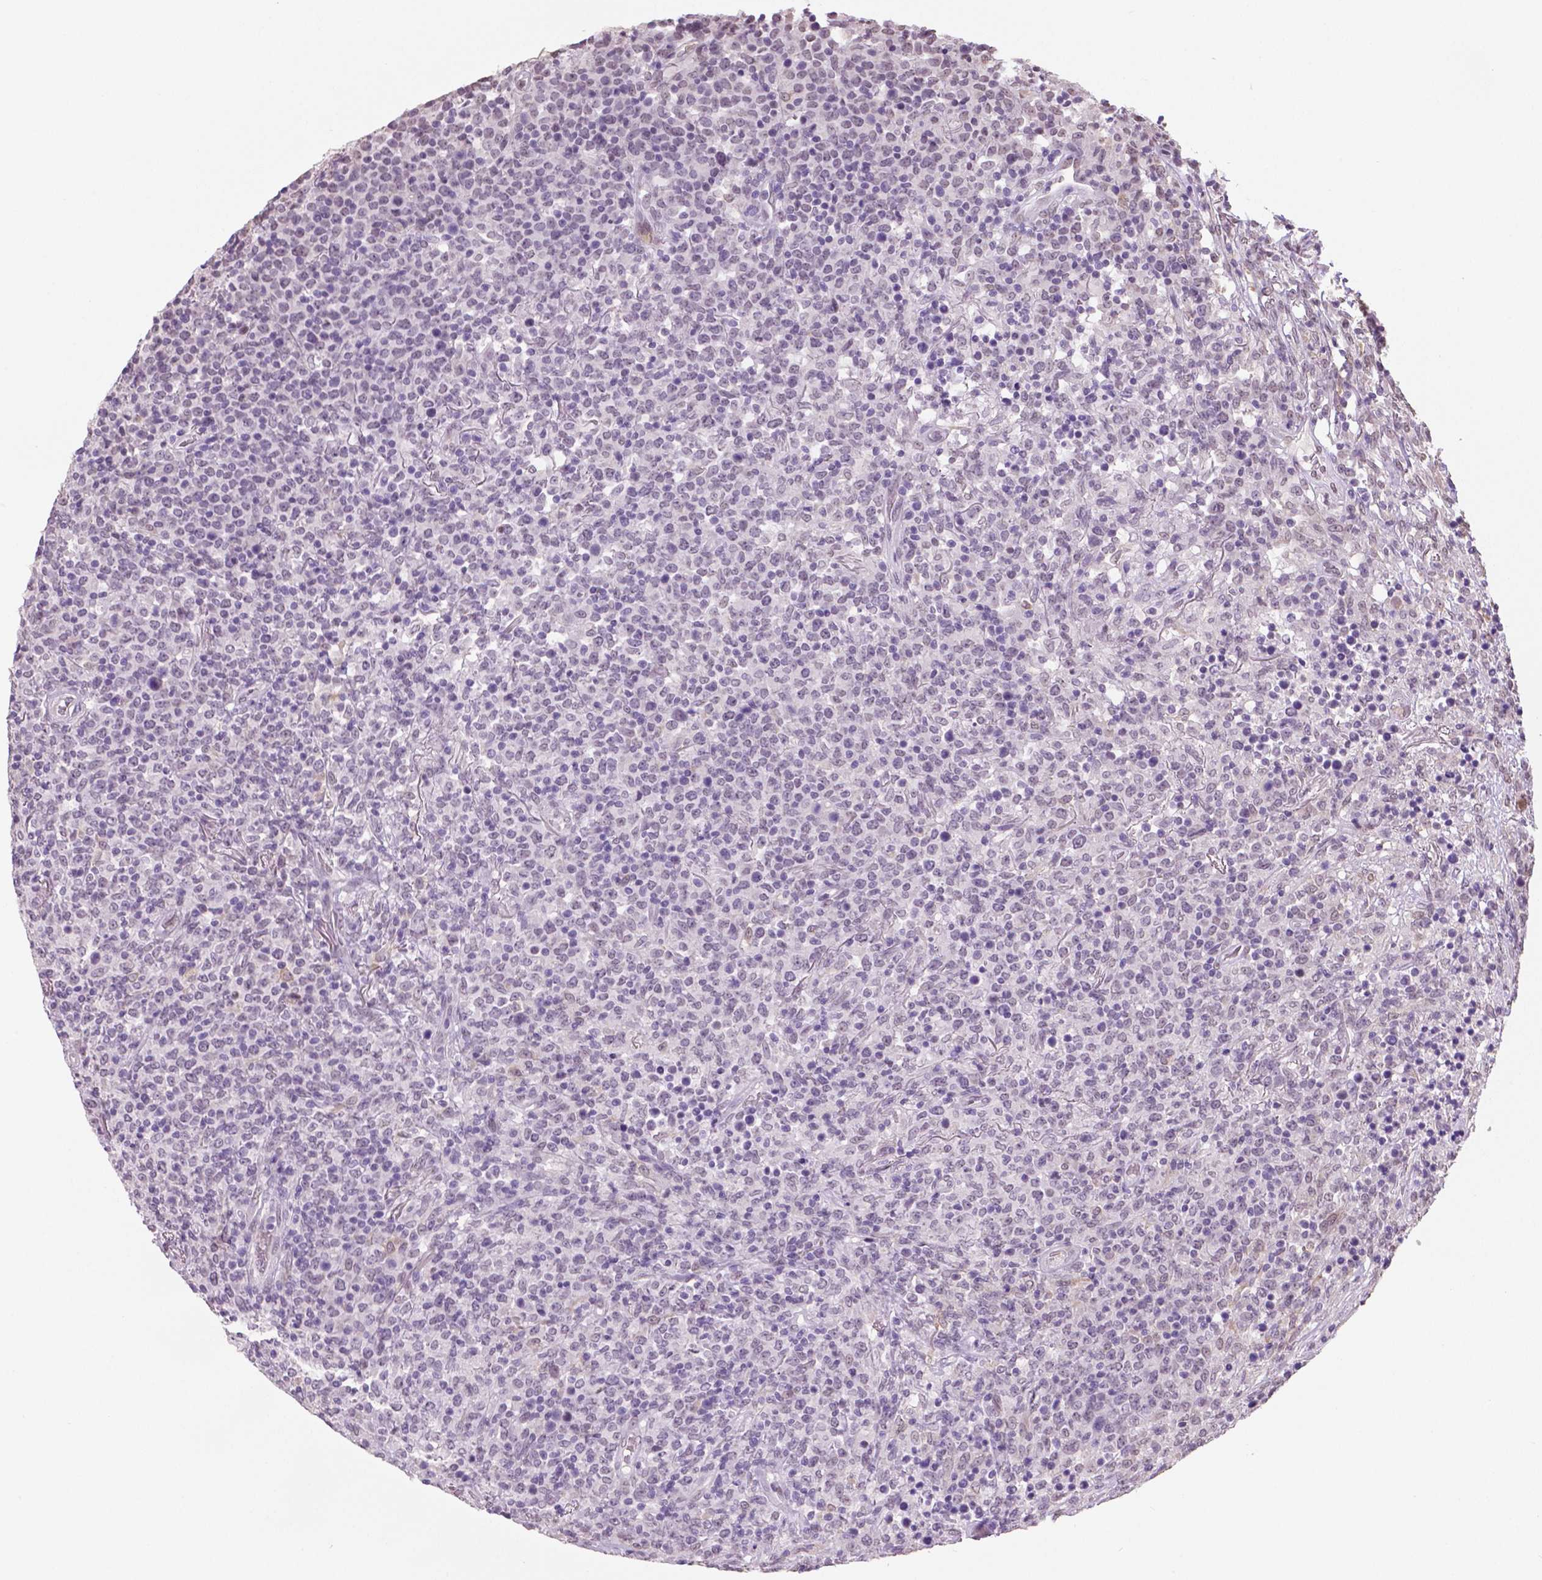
{"staining": {"intensity": "negative", "quantity": "none", "location": "none"}, "tissue": "lymphoma", "cell_type": "Tumor cells", "image_type": "cancer", "snomed": [{"axis": "morphology", "description": "Malignant lymphoma, non-Hodgkin's type, High grade"}, {"axis": "topography", "description": "Lung"}], "caption": "DAB (3,3'-diaminobenzidine) immunohistochemical staining of lymphoma demonstrates no significant positivity in tumor cells. (DAB immunohistochemistry (IHC), high magnification).", "gene": "IGF2BP1", "patient": {"sex": "male", "age": 79}}